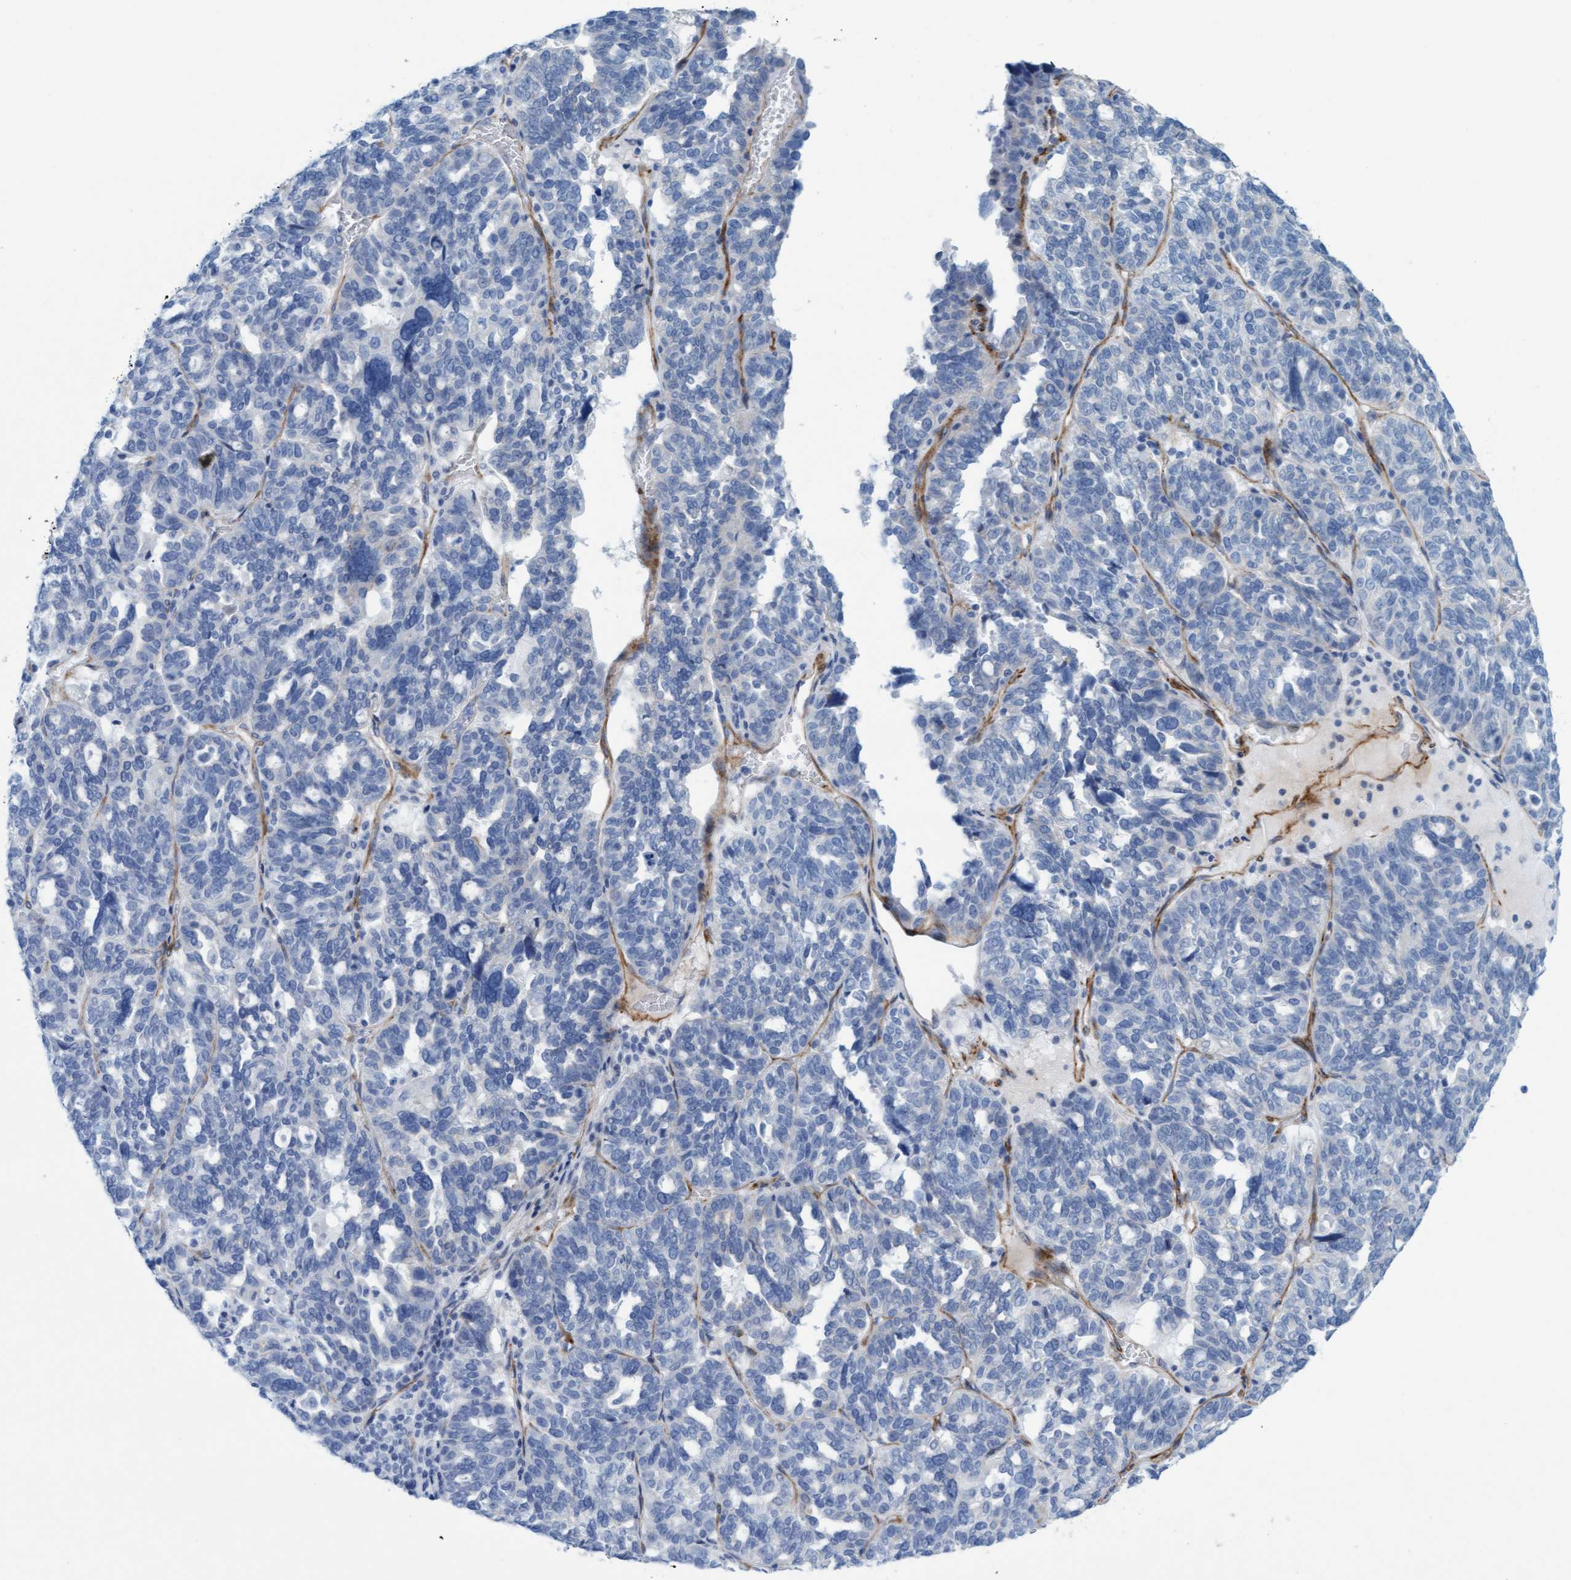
{"staining": {"intensity": "negative", "quantity": "none", "location": "none"}, "tissue": "ovarian cancer", "cell_type": "Tumor cells", "image_type": "cancer", "snomed": [{"axis": "morphology", "description": "Cystadenocarcinoma, serous, NOS"}, {"axis": "topography", "description": "Ovary"}], "caption": "Tumor cells show no significant staining in serous cystadenocarcinoma (ovarian).", "gene": "MTFR1", "patient": {"sex": "female", "age": 59}}